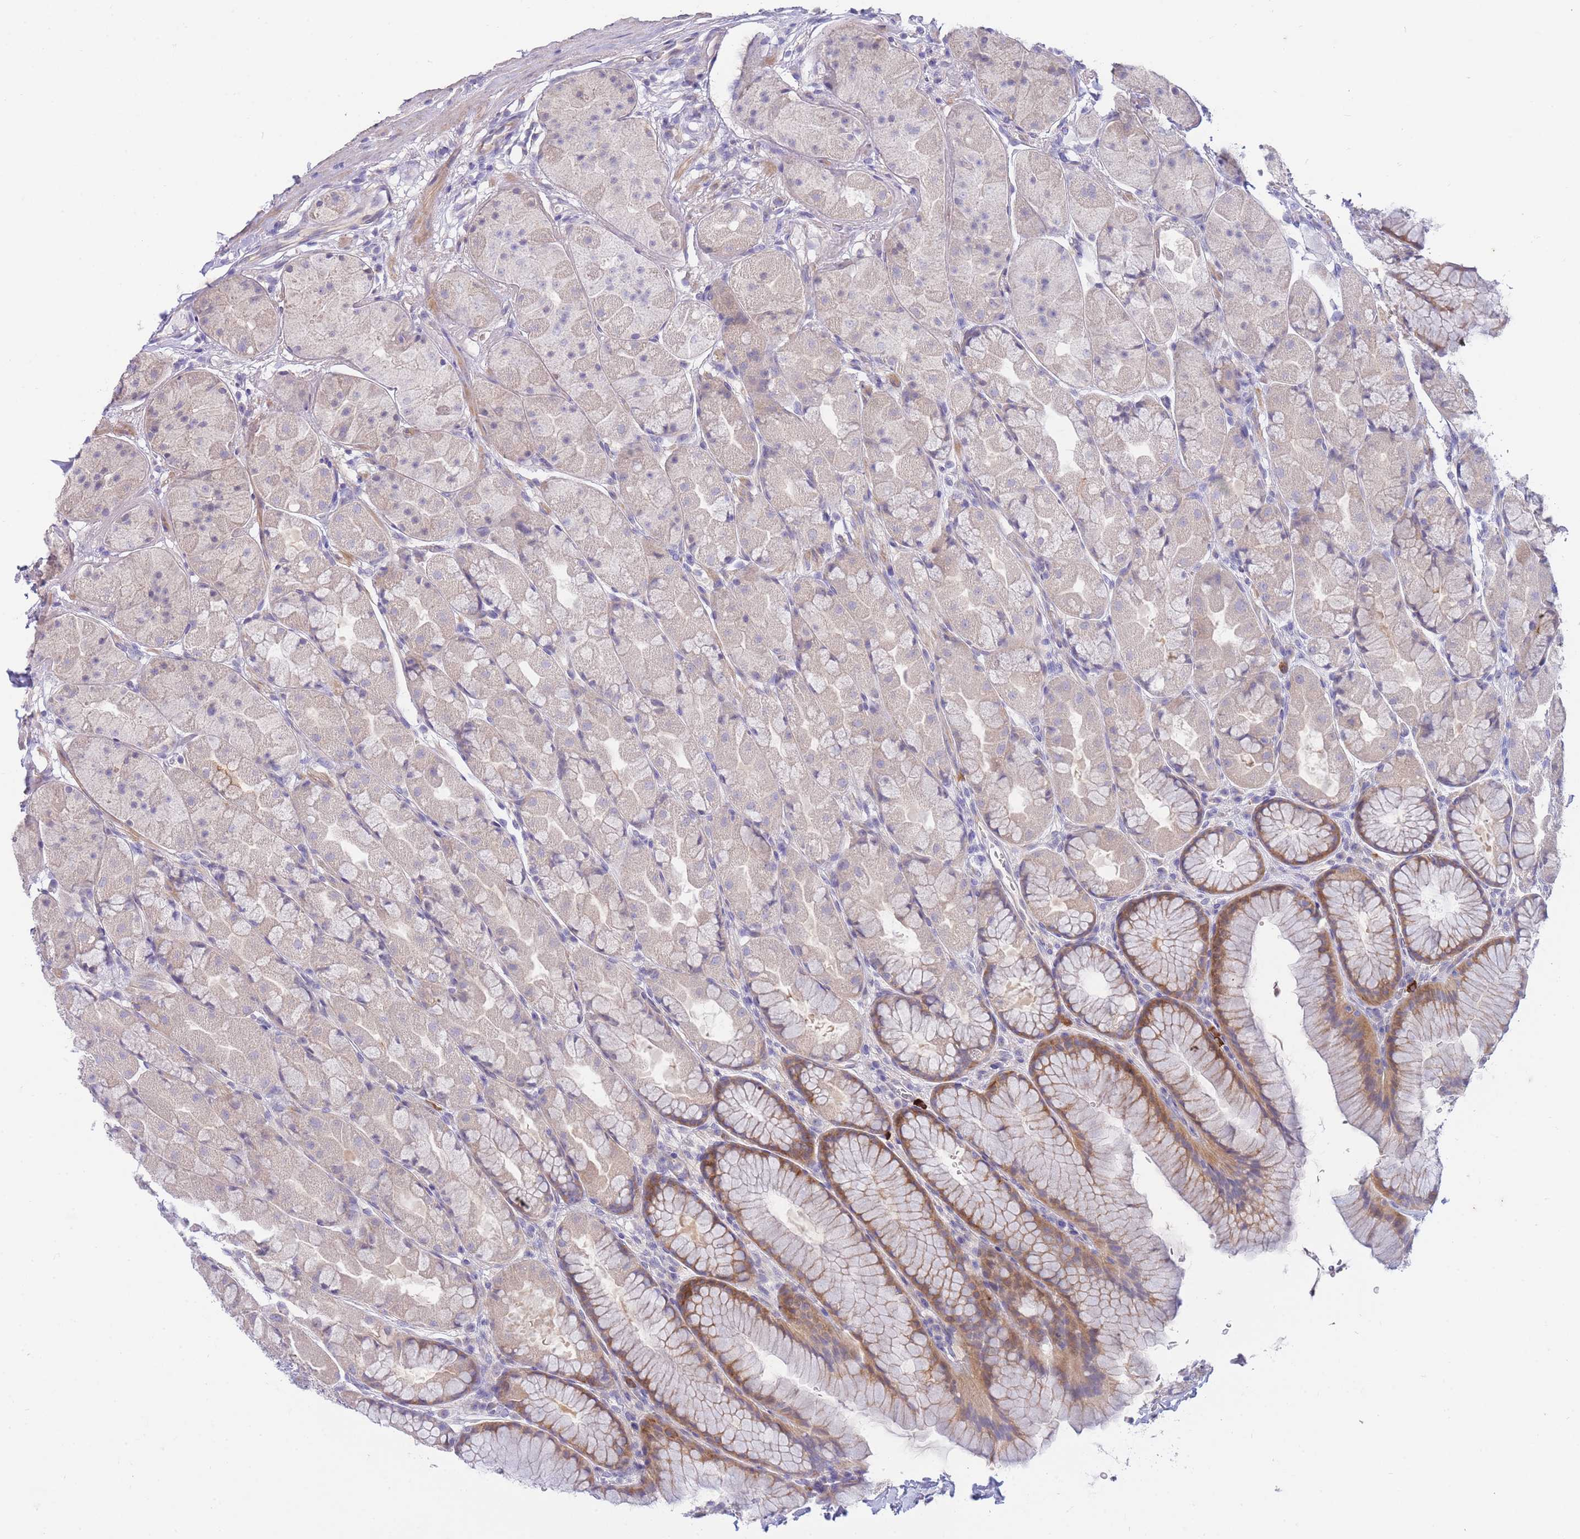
{"staining": {"intensity": "moderate", "quantity": "<25%", "location": "cytoplasmic/membranous"}, "tissue": "stomach", "cell_type": "Glandular cells", "image_type": "normal", "snomed": [{"axis": "morphology", "description": "Normal tissue, NOS"}, {"axis": "topography", "description": "Stomach"}], "caption": "This histopathology image exhibits immunohistochemistry (IHC) staining of benign human stomach, with low moderate cytoplasmic/membranous positivity in about <25% of glandular cells.", "gene": "SUGT1", "patient": {"sex": "male", "age": 57}}